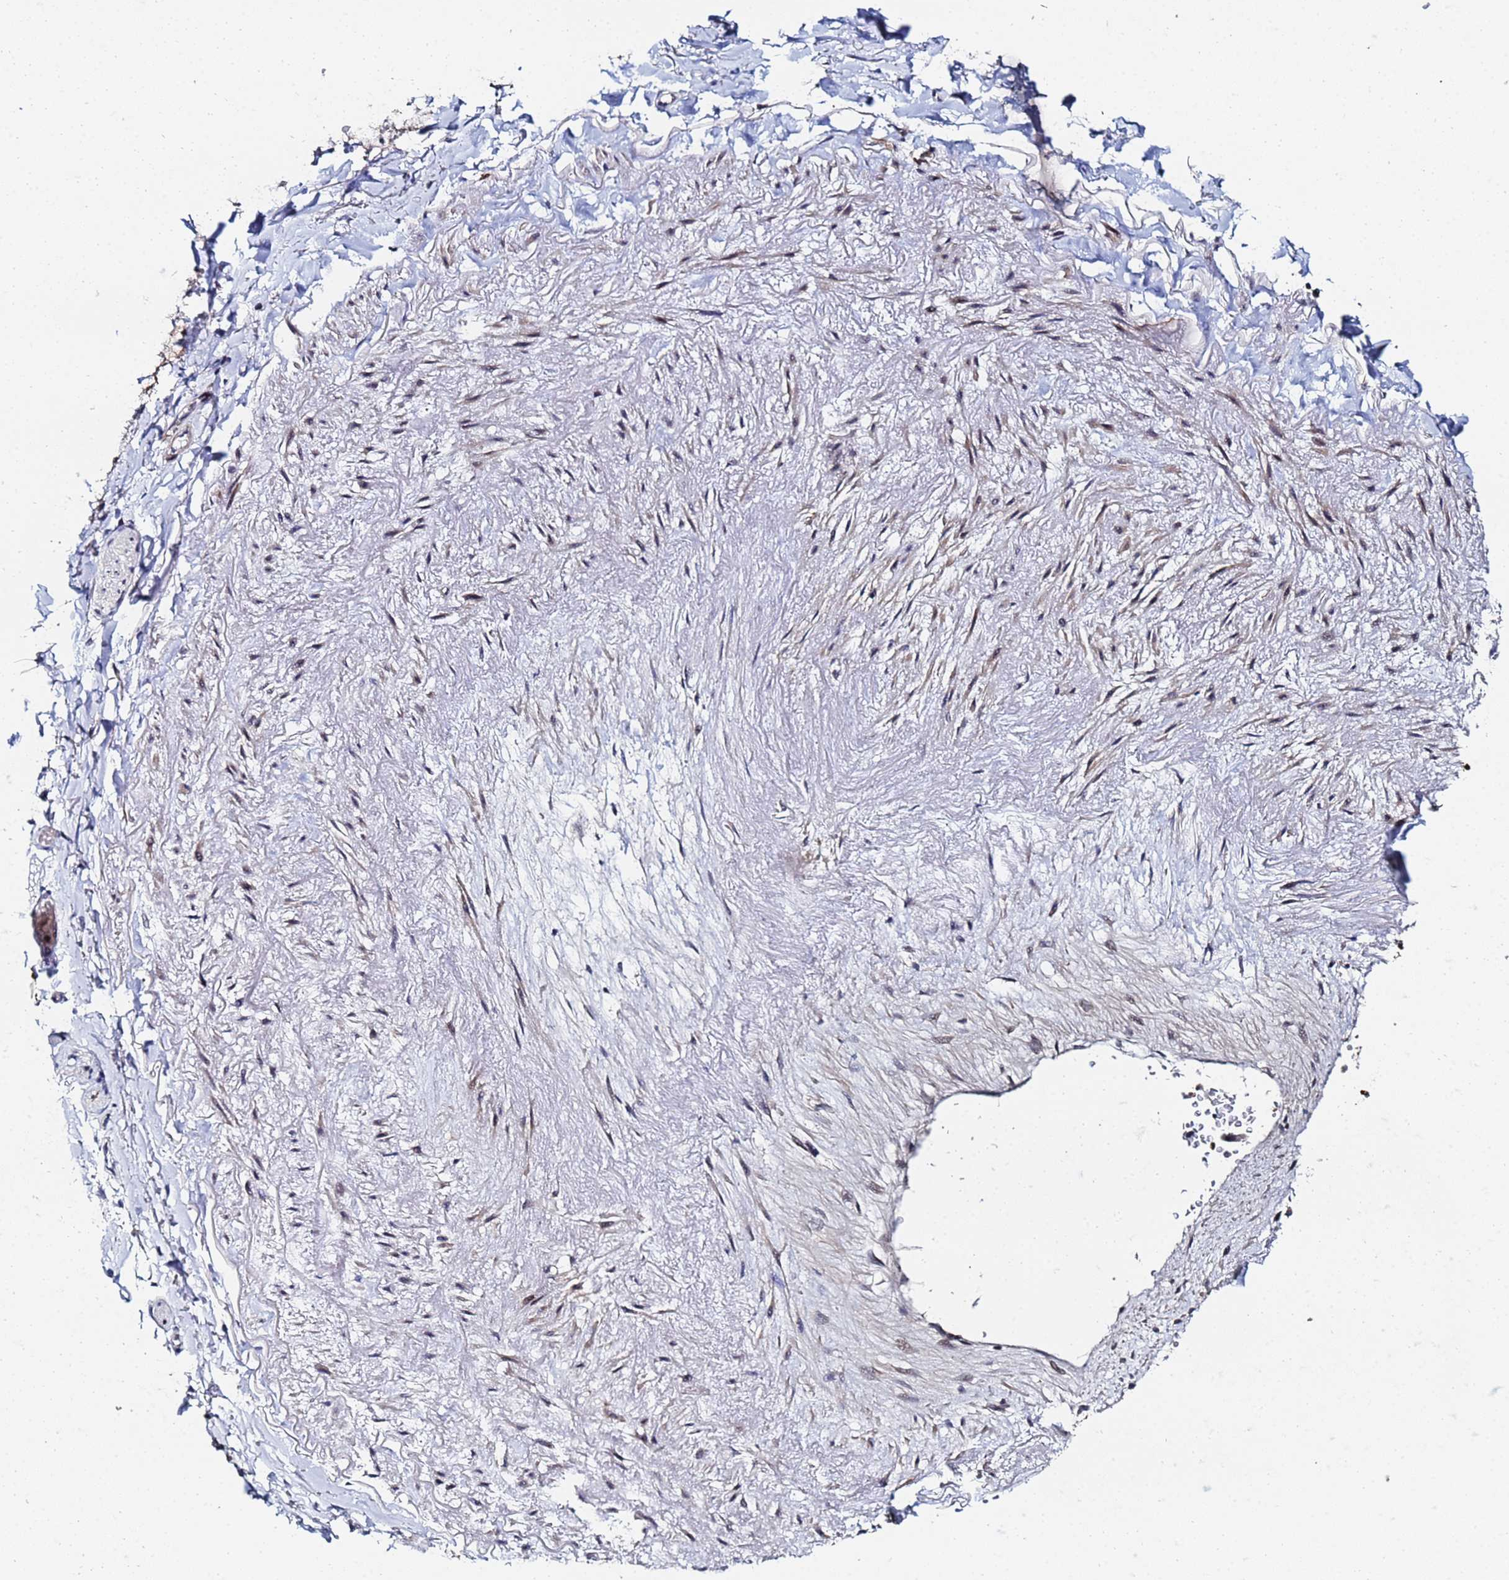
{"staining": {"intensity": "negative", "quantity": "none", "location": "none"}, "tissue": "adipose tissue", "cell_type": "Adipocytes", "image_type": "normal", "snomed": [{"axis": "morphology", "description": "Normal tissue, NOS"}, {"axis": "topography", "description": "Cartilage tissue"}], "caption": "An immunohistochemistry (IHC) histopathology image of benign adipose tissue is shown. There is no staining in adipocytes of adipose tissue.", "gene": "MTCL1", "patient": {"sex": "male", "age": 73}}